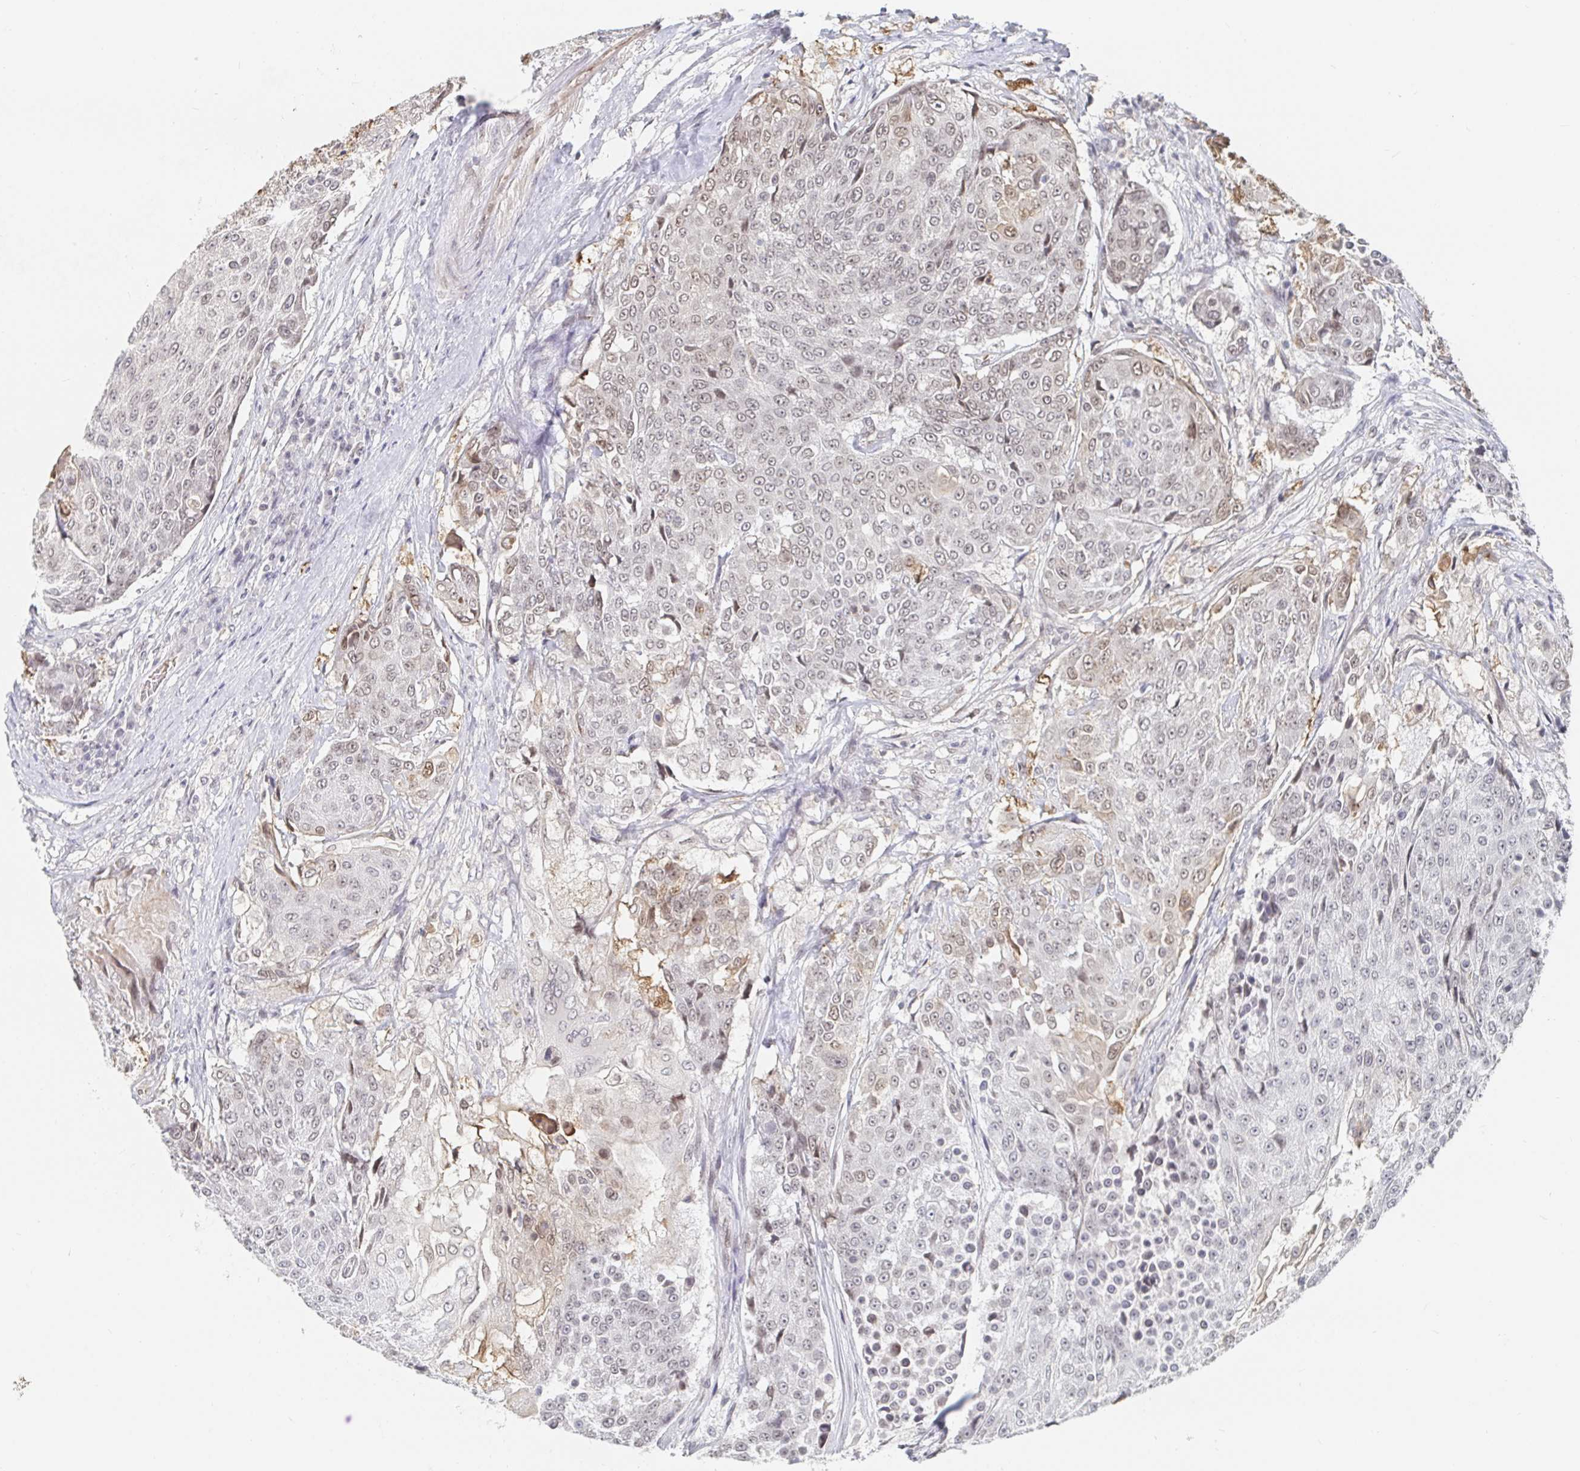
{"staining": {"intensity": "weak", "quantity": "<25%", "location": "cytoplasmic/membranous,nuclear"}, "tissue": "urothelial cancer", "cell_type": "Tumor cells", "image_type": "cancer", "snomed": [{"axis": "morphology", "description": "Urothelial carcinoma, High grade"}, {"axis": "topography", "description": "Urinary bladder"}], "caption": "Tumor cells are negative for brown protein staining in high-grade urothelial carcinoma. The staining was performed using DAB (3,3'-diaminobenzidine) to visualize the protein expression in brown, while the nuclei were stained in blue with hematoxylin (Magnification: 20x).", "gene": "CHD2", "patient": {"sex": "female", "age": 63}}